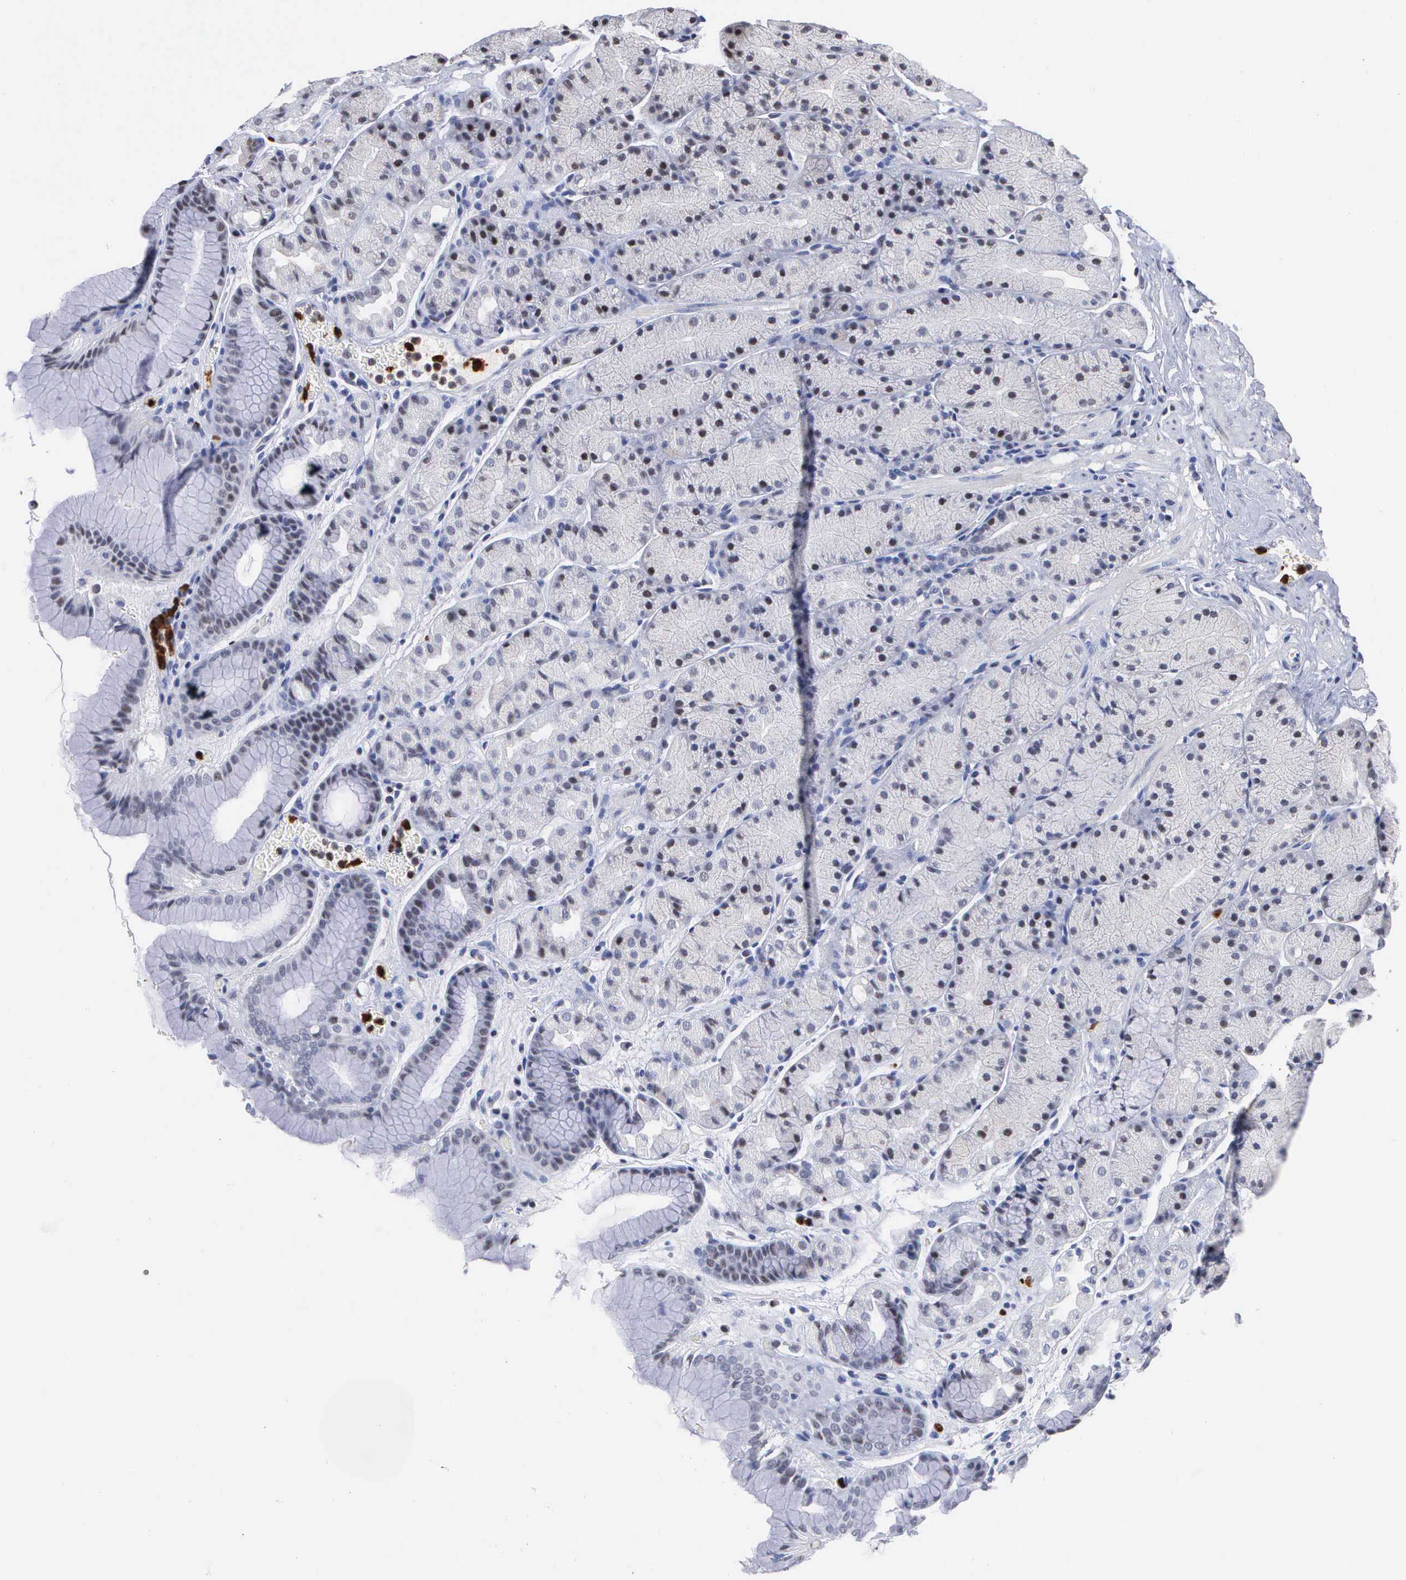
{"staining": {"intensity": "negative", "quantity": "none", "location": "none"}, "tissue": "stomach", "cell_type": "Glandular cells", "image_type": "normal", "snomed": [{"axis": "morphology", "description": "Normal tissue, NOS"}, {"axis": "topography", "description": "Stomach, upper"}], "caption": "Human stomach stained for a protein using immunohistochemistry shows no positivity in glandular cells.", "gene": "SPIN3", "patient": {"sex": "male", "age": 72}}